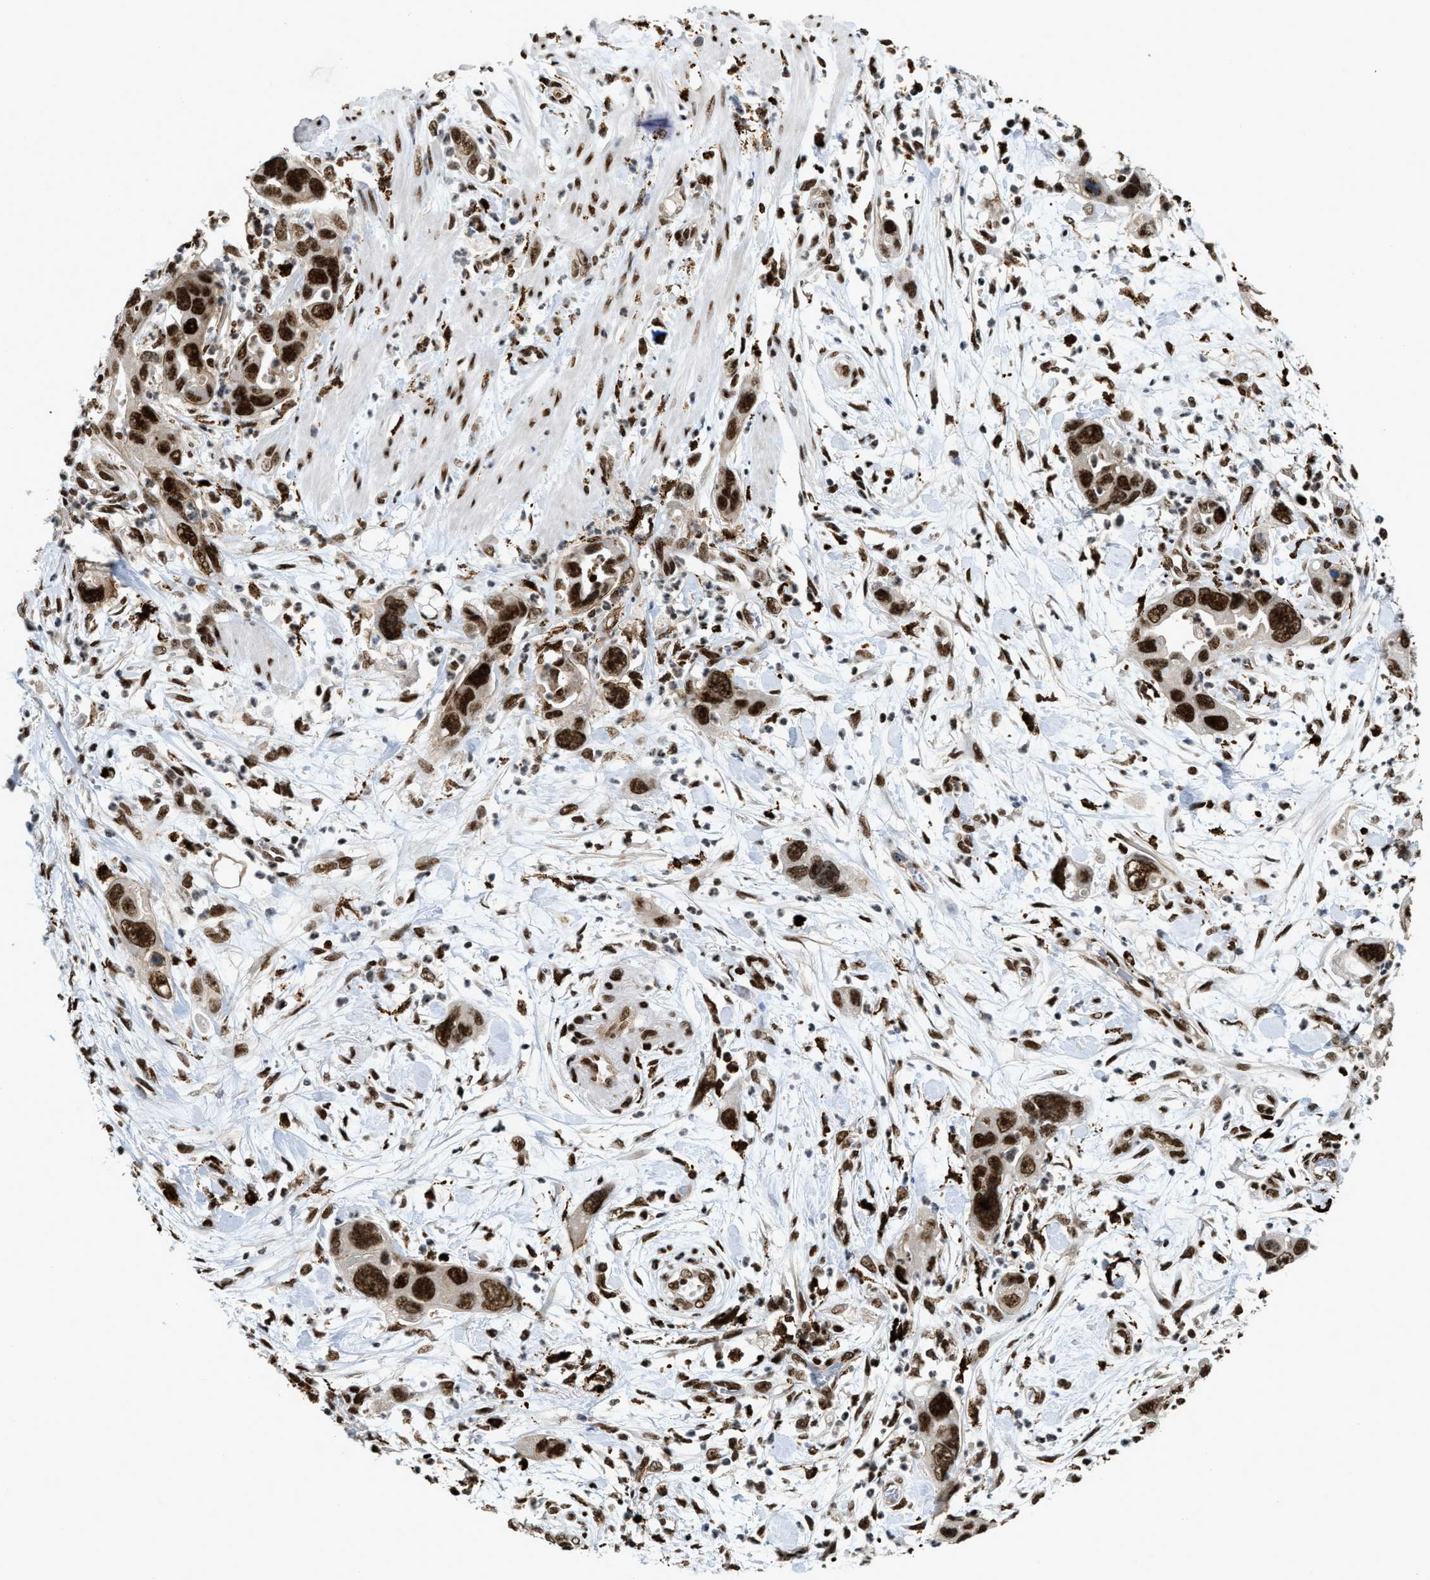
{"staining": {"intensity": "strong", "quantity": ">75%", "location": "nuclear"}, "tissue": "pancreatic cancer", "cell_type": "Tumor cells", "image_type": "cancer", "snomed": [{"axis": "morphology", "description": "Adenocarcinoma, NOS"}, {"axis": "topography", "description": "Pancreas"}], "caption": "Immunohistochemistry (IHC) staining of pancreatic adenocarcinoma, which shows high levels of strong nuclear expression in approximately >75% of tumor cells indicating strong nuclear protein expression. The staining was performed using DAB (brown) for protein detection and nuclei were counterstained in hematoxylin (blue).", "gene": "NUMA1", "patient": {"sex": "female", "age": 70}}